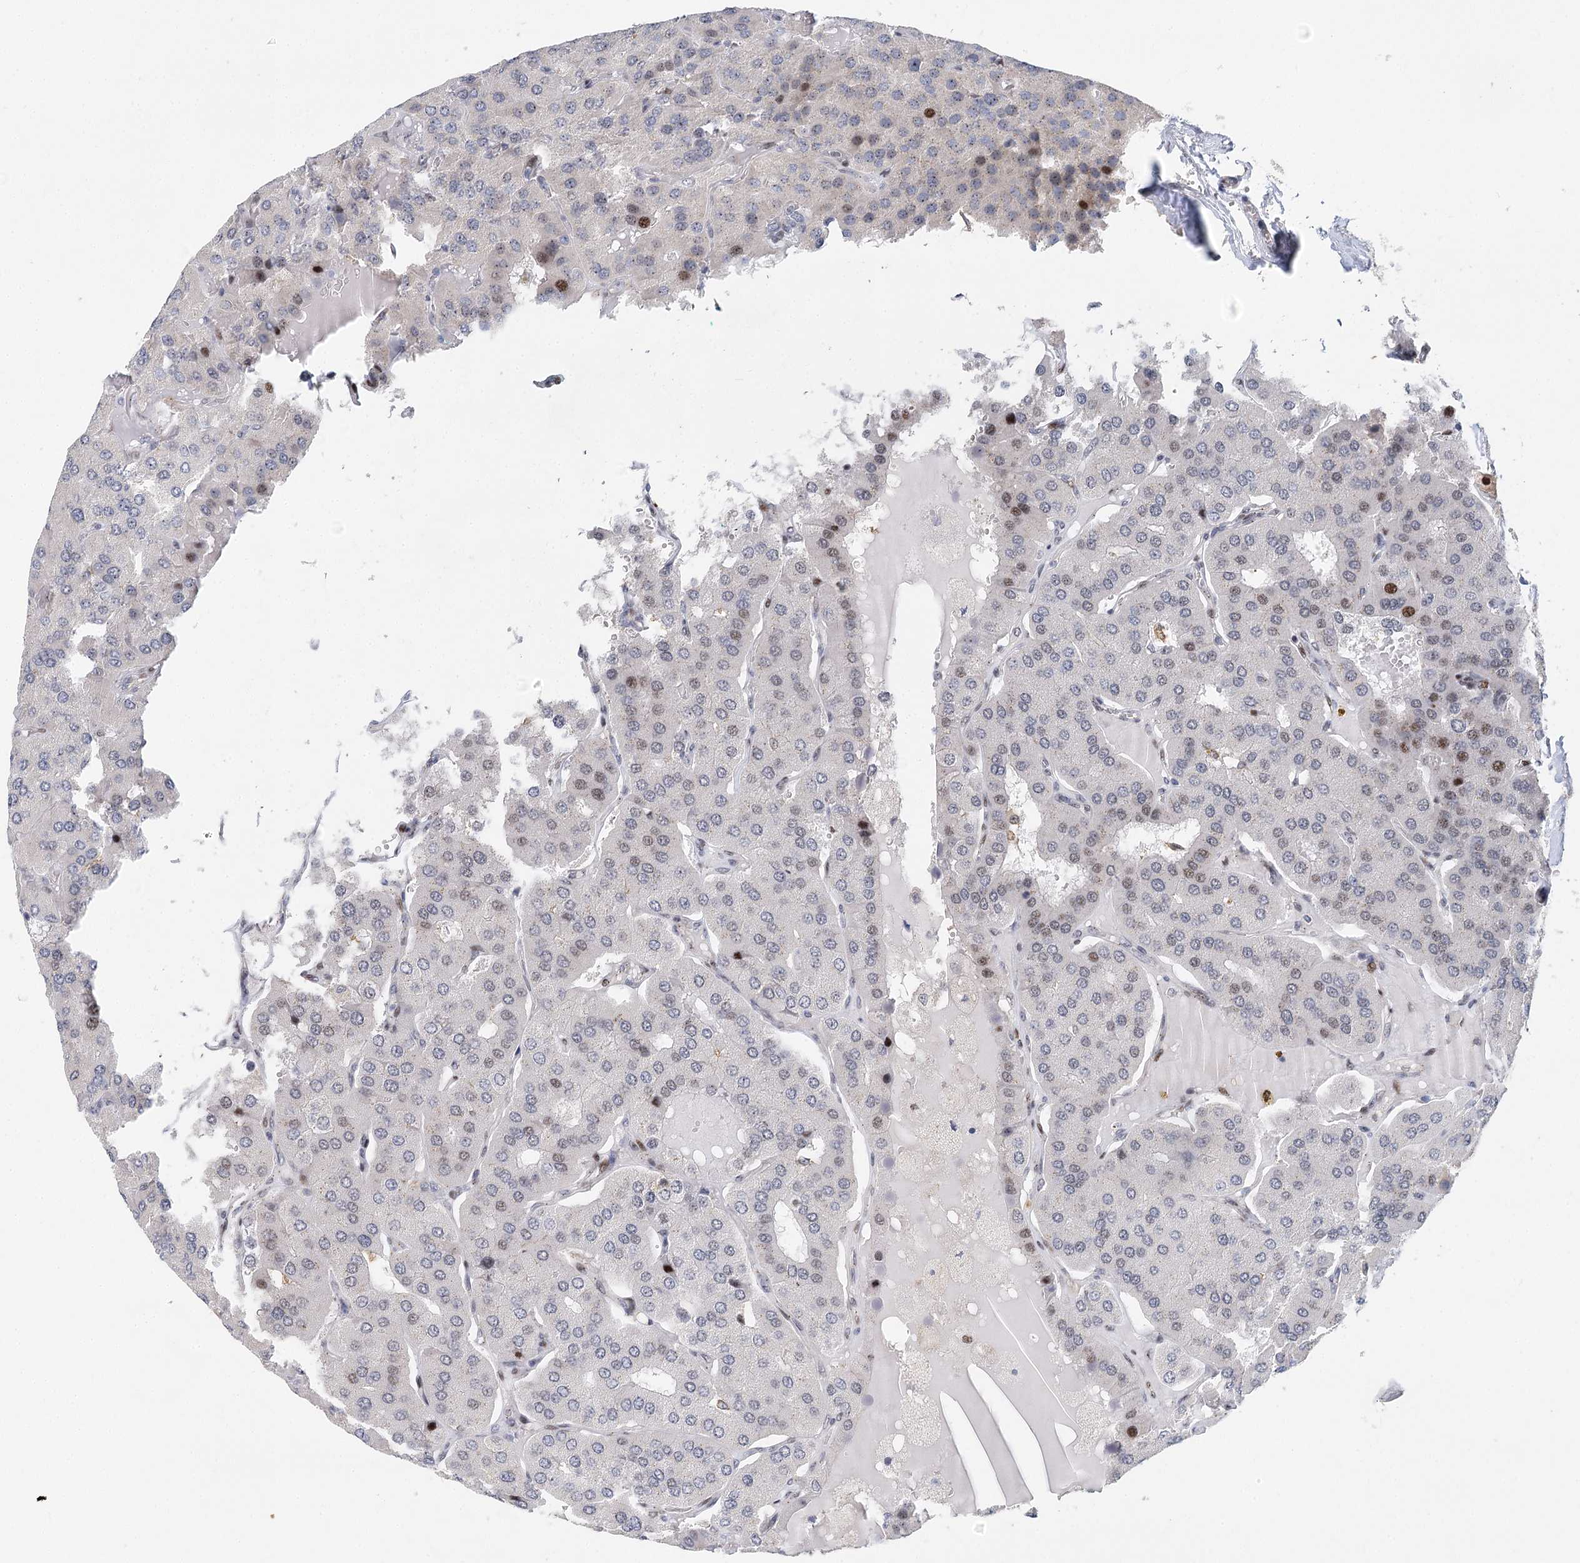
{"staining": {"intensity": "weak", "quantity": "<25%", "location": "nuclear"}, "tissue": "parathyroid gland", "cell_type": "Glandular cells", "image_type": "normal", "snomed": [{"axis": "morphology", "description": "Normal tissue, NOS"}, {"axis": "morphology", "description": "Adenoma, NOS"}, {"axis": "topography", "description": "Parathyroid gland"}], "caption": "This is an immunohistochemistry (IHC) photomicrograph of normal parathyroid gland. There is no expression in glandular cells.", "gene": "CAMTA1", "patient": {"sex": "female", "age": 86}}